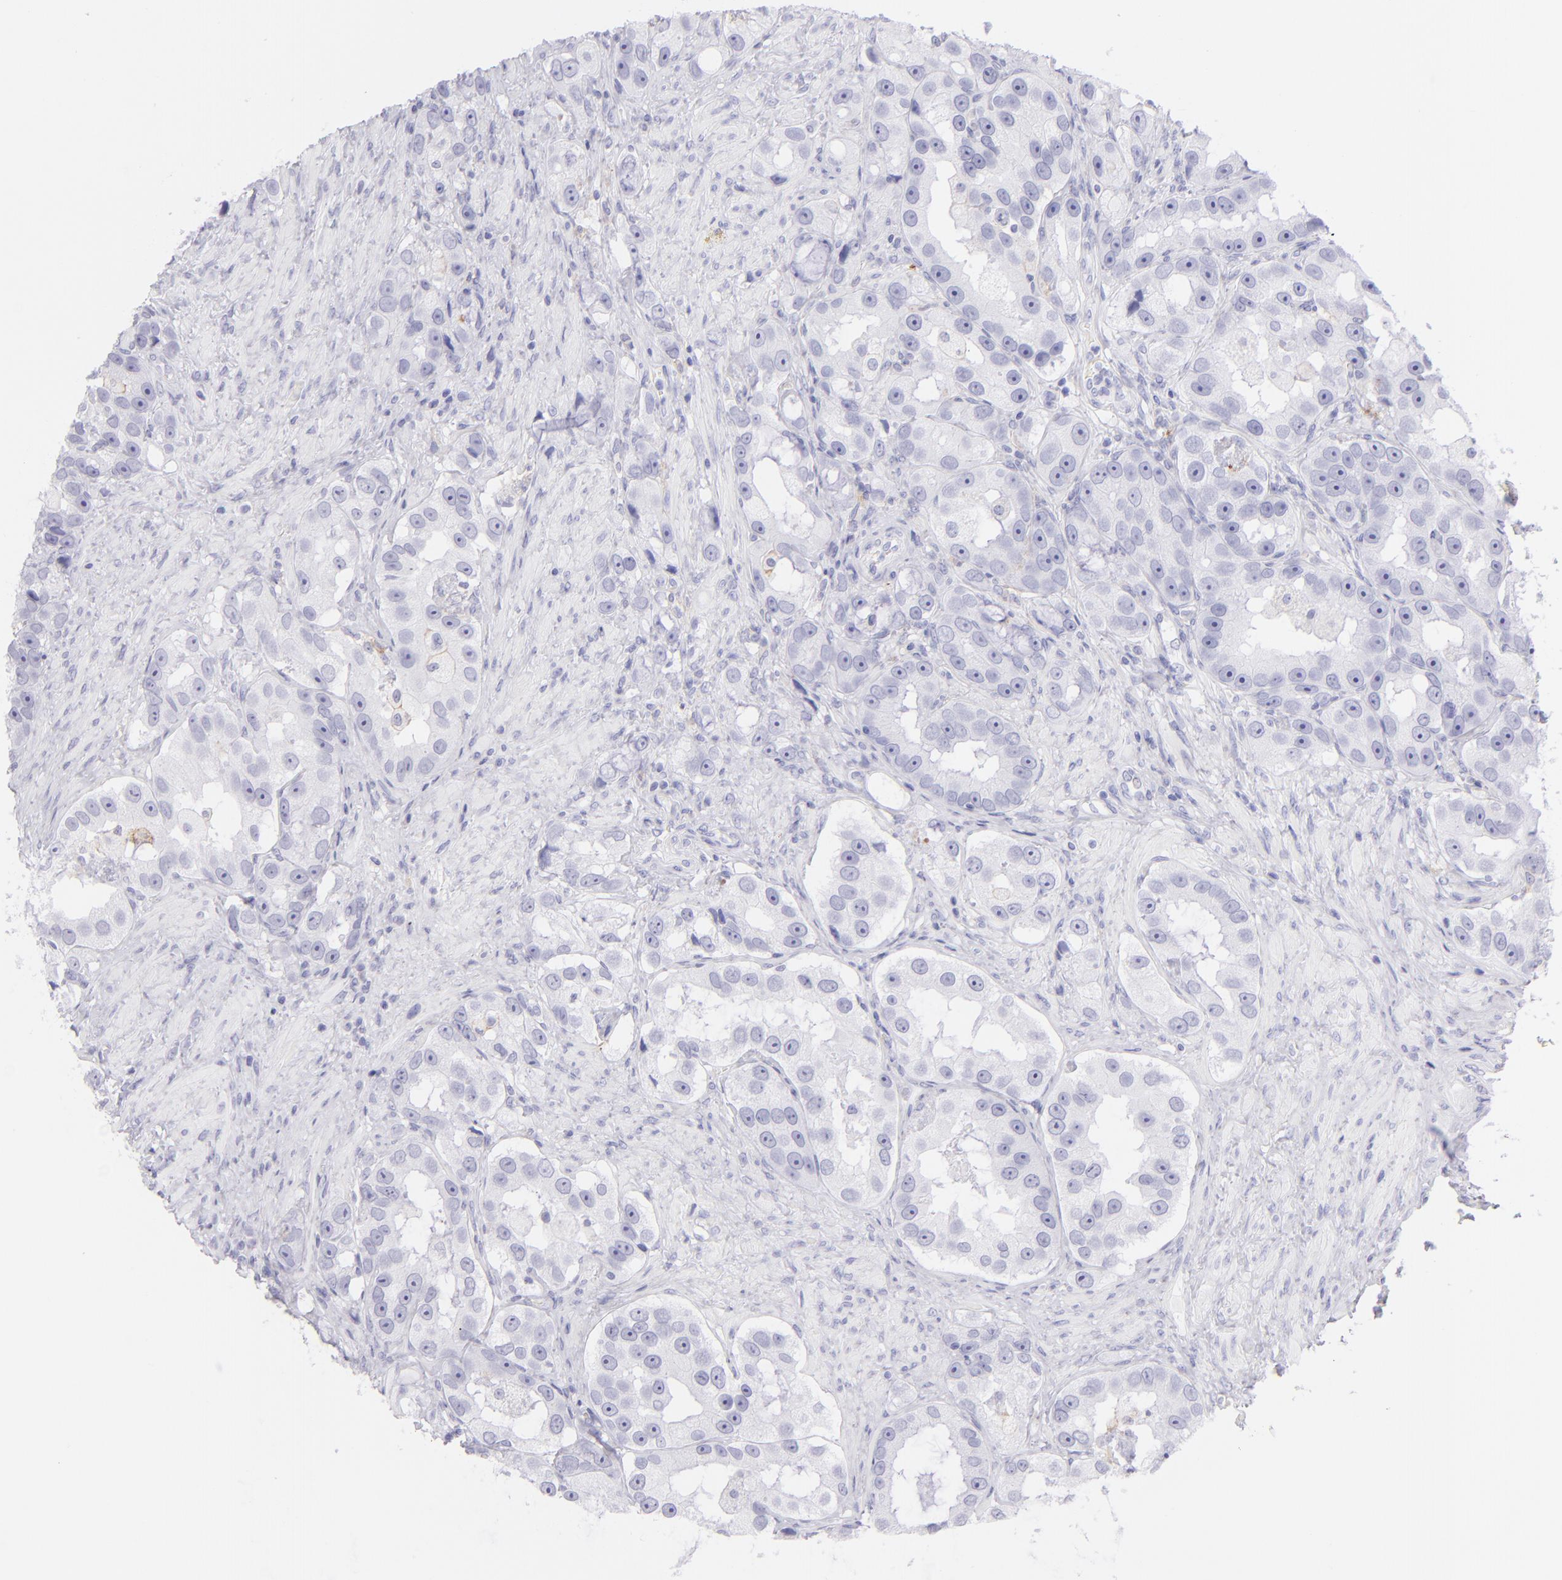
{"staining": {"intensity": "negative", "quantity": "none", "location": "none"}, "tissue": "prostate cancer", "cell_type": "Tumor cells", "image_type": "cancer", "snomed": [{"axis": "morphology", "description": "Adenocarcinoma, High grade"}, {"axis": "topography", "description": "Prostate"}], "caption": "Immunohistochemical staining of prostate adenocarcinoma (high-grade) reveals no significant staining in tumor cells. (DAB immunohistochemistry visualized using brightfield microscopy, high magnification).", "gene": "CD72", "patient": {"sex": "male", "age": 63}}